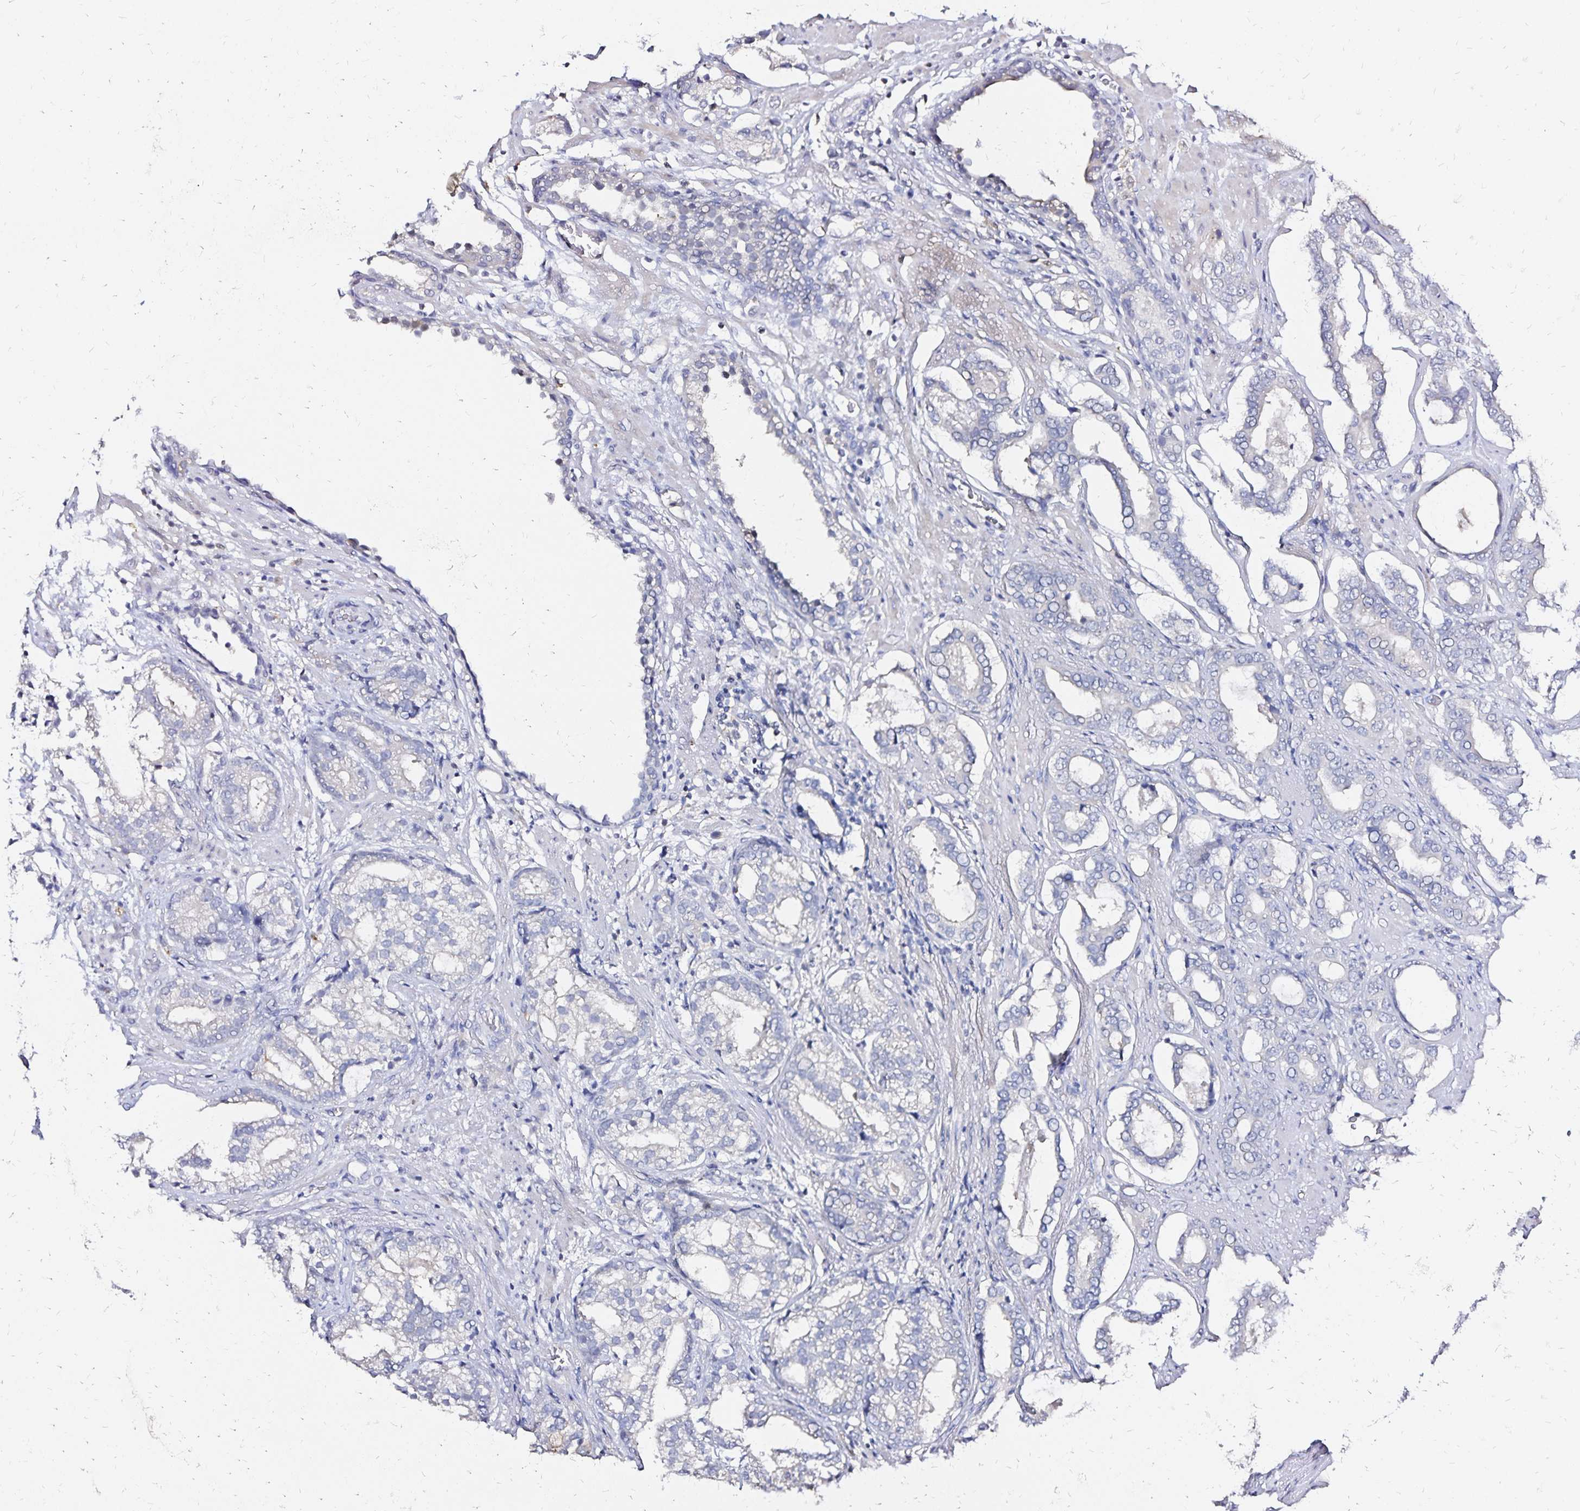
{"staining": {"intensity": "negative", "quantity": "none", "location": "none"}, "tissue": "prostate cancer", "cell_type": "Tumor cells", "image_type": "cancer", "snomed": [{"axis": "morphology", "description": "Adenocarcinoma, High grade"}, {"axis": "topography", "description": "Prostate"}], "caption": "IHC image of human prostate cancer (adenocarcinoma (high-grade)) stained for a protein (brown), which shows no expression in tumor cells.", "gene": "SLC5A1", "patient": {"sex": "male", "age": 75}}